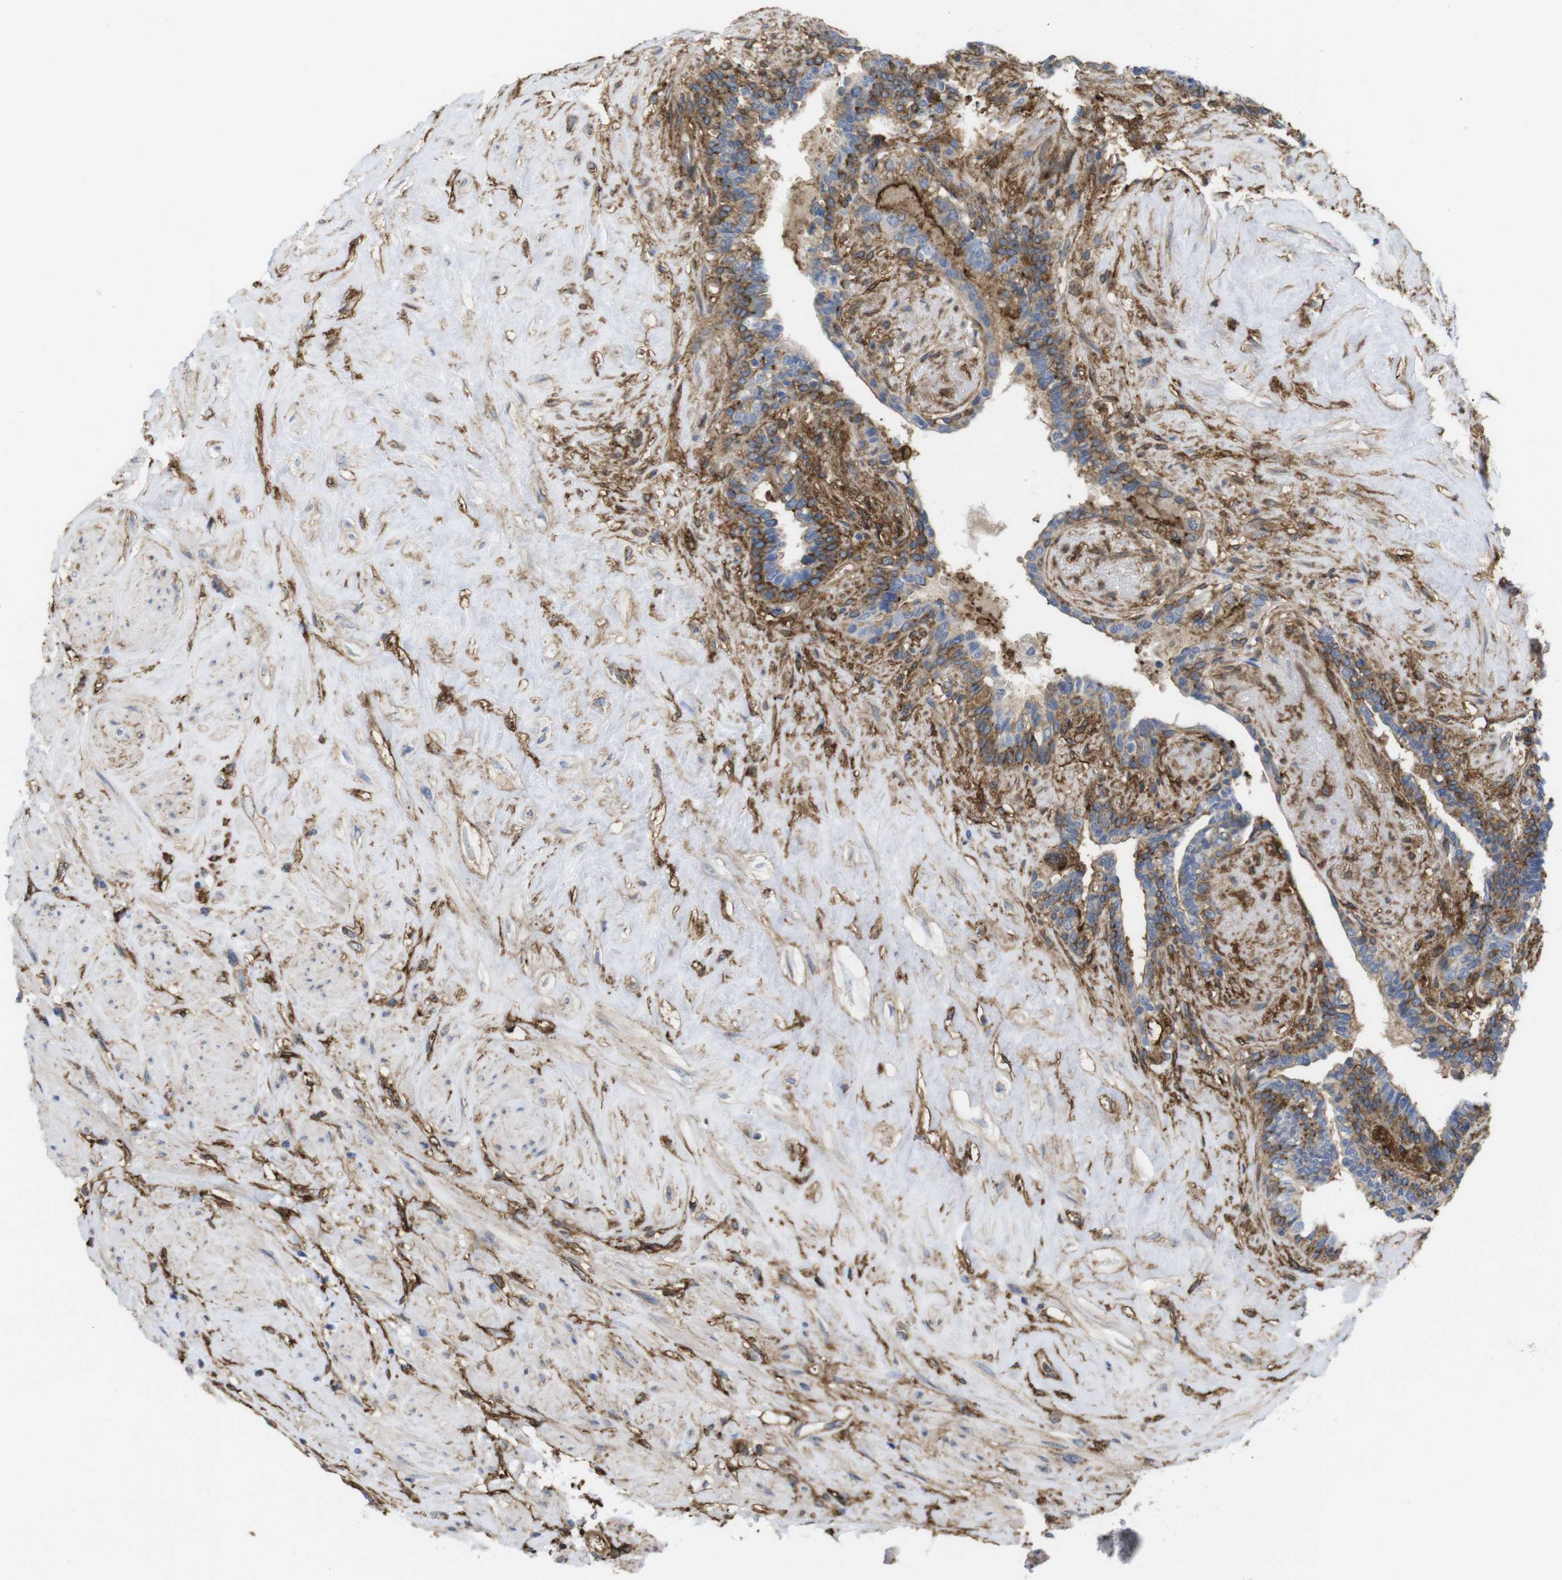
{"staining": {"intensity": "moderate", "quantity": "25%-75%", "location": "cytoplasmic/membranous"}, "tissue": "seminal vesicle", "cell_type": "Glandular cells", "image_type": "normal", "snomed": [{"axis": "morphology", "description": "Normal tissue, NOS"}, {"axis": "topography", "description": "Seminal veicle"}], "caption": "Immunohistochemistry (IHC) photomicrograph of normal human seminal vesicle stained for a protein (brown), which shows medium levels of moderate cytoplasmic/membranous staining in approximately 25%-75% of glandular cells.", "gene": "CYBRD1", "patient": {"sex": "male", "age": 63}}